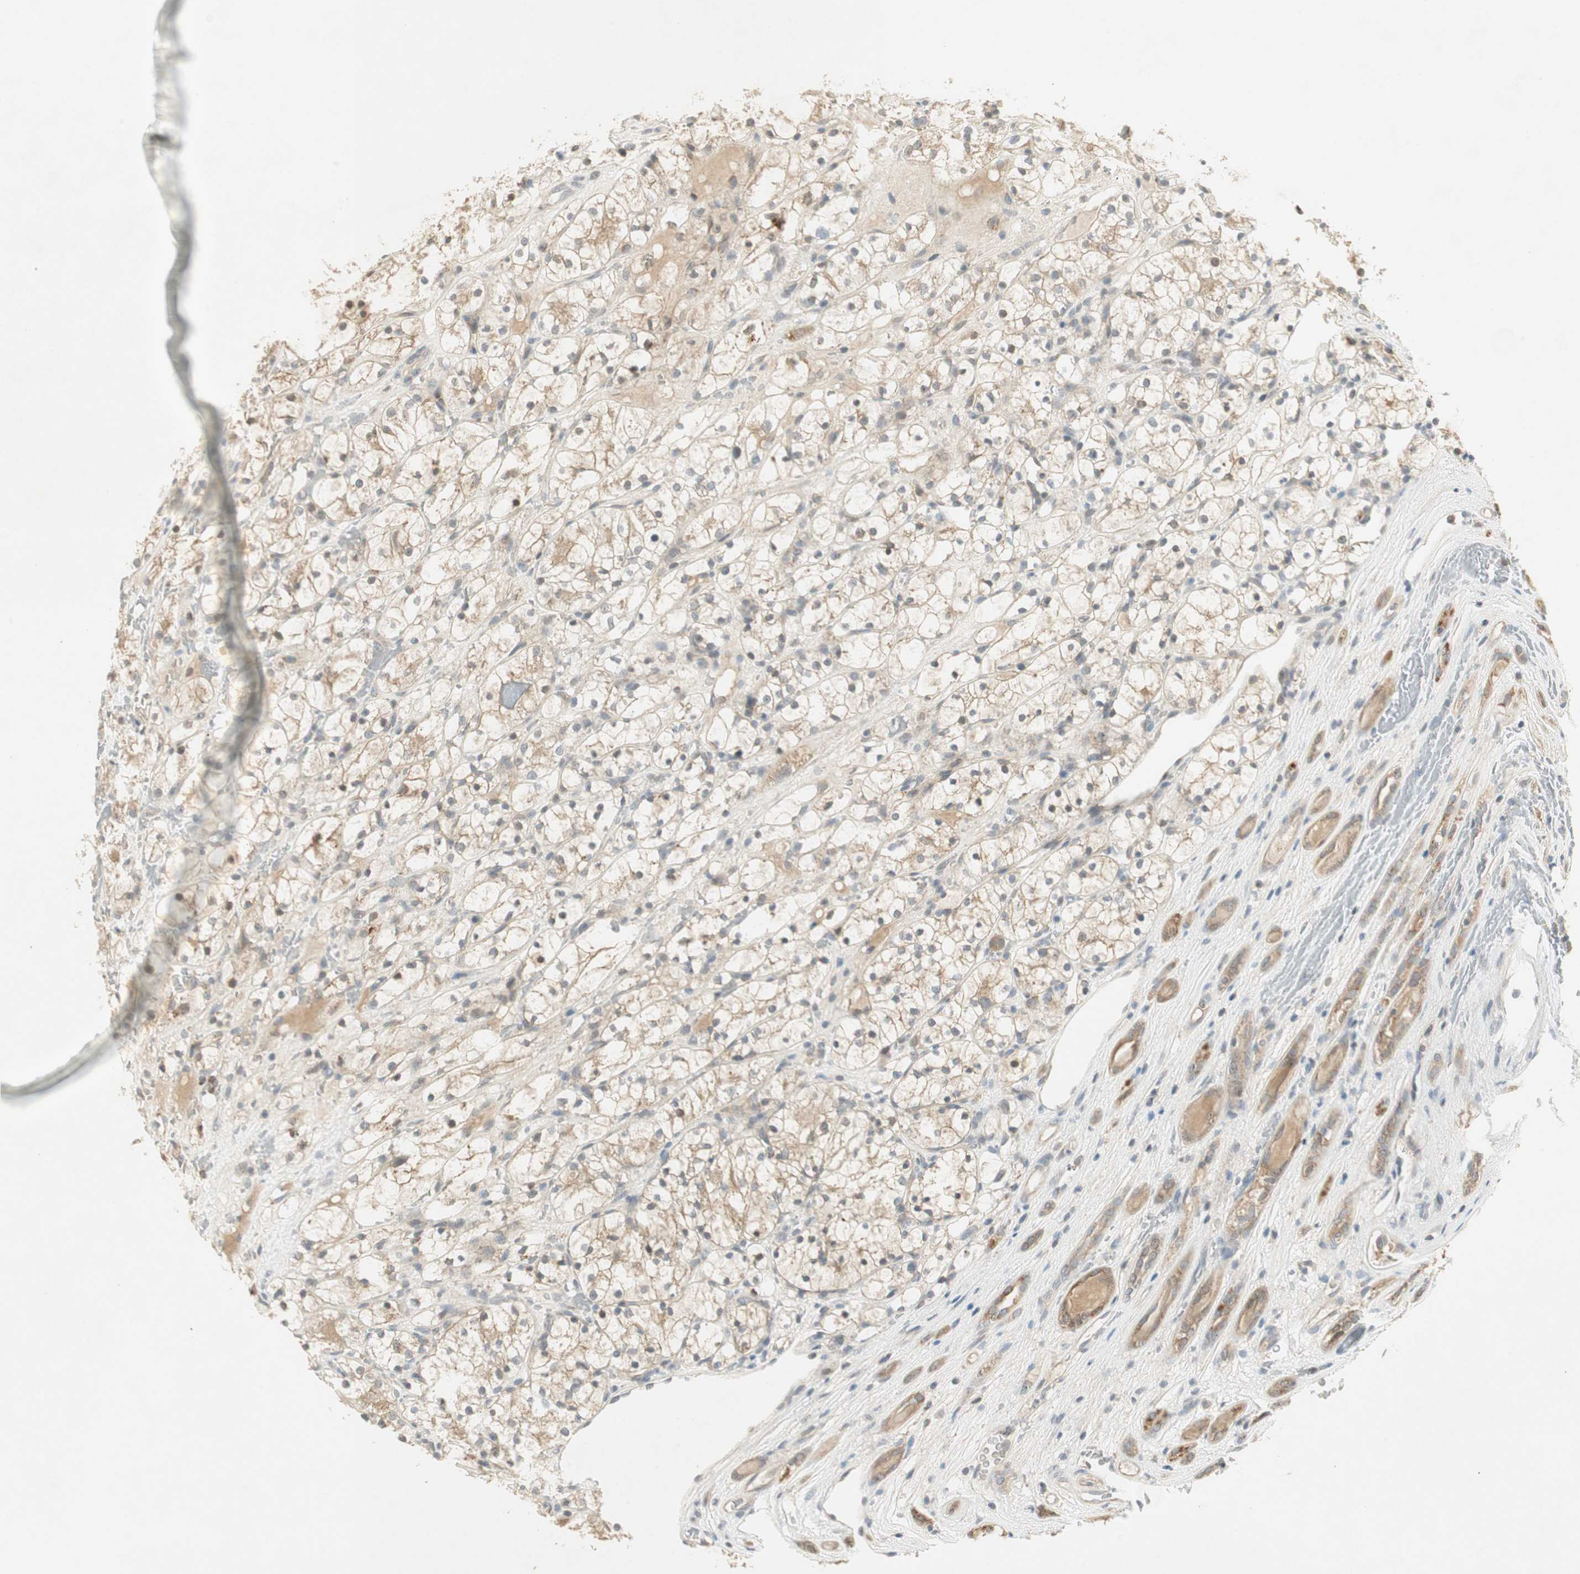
{"staining": {"intensity": "weak", "quantity": "25%-75%", "location": "cytoplasmic/membranous,nuclear"}, "tissue": "renal cancer", "cell_type": "Tumor cells", "image_type": "cancer", "snomed": [{"axis": "morphology", "description": "Adenocarcinoma, NOS"}, {"axis": "topography", "description": "Kidney"}], "caption": "Renal cancer (adenocarcinoma) stained with a protein marker demonstrates weak staining in tumor cells.", "gene": "USP2", "patient": {"sex": "female", "age": 60}}